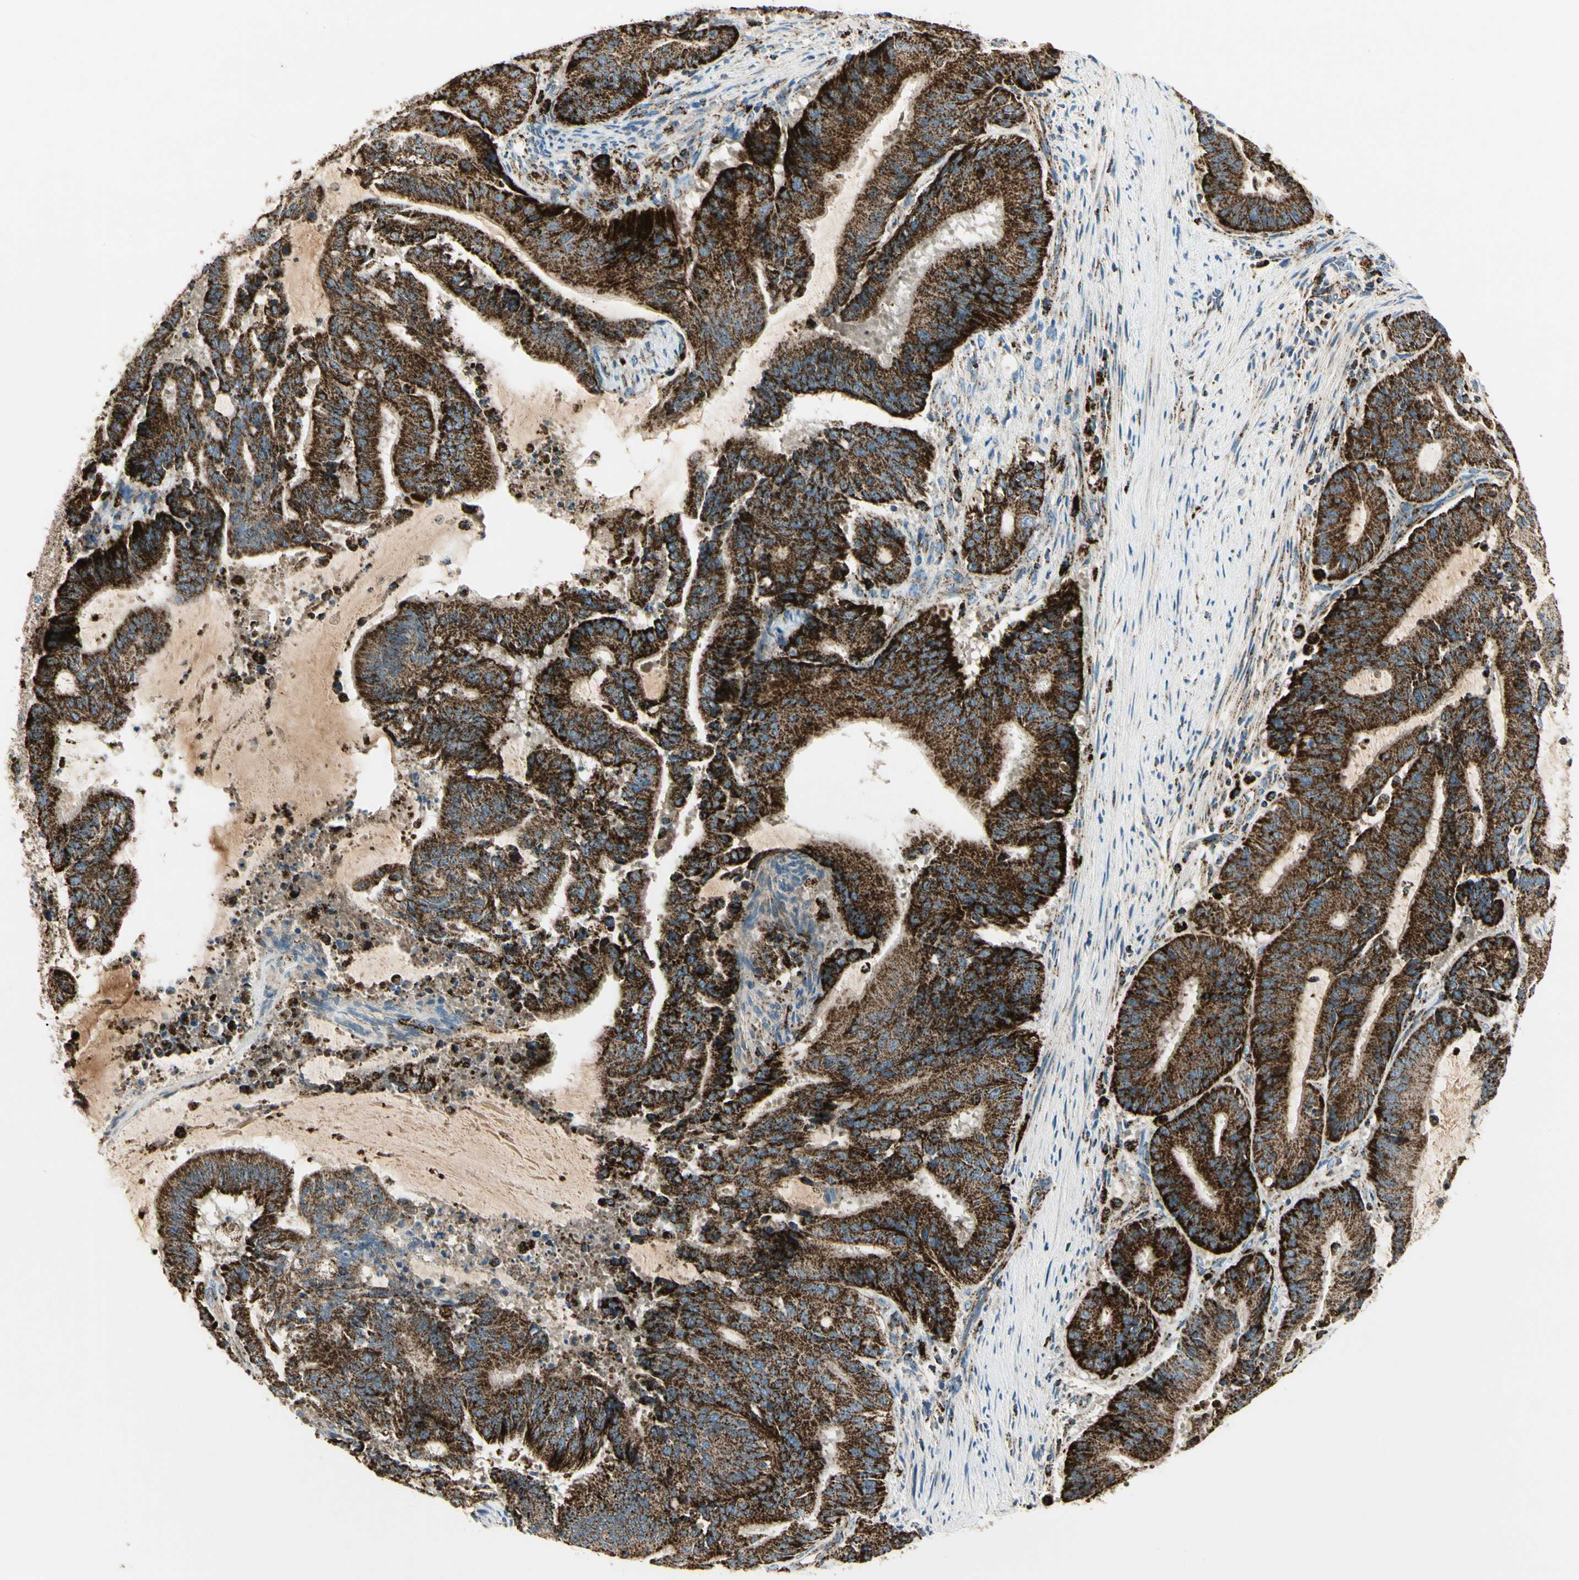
{"staining": {"intensity": "strong", "quantity": ">75%", "location": "cytoplasmic/membranous"}, "tissue": "liver cancer", "cell_type": "Tumor cells", "image_type": "cancer", "snomed": [{"axis": "morphology", "description": "Cholangiocarcinoma"}, {"axis": "topography", "description": "Liver"}], "caption": "Immunohistochemistry (IHC) histopathology image of neoplastic tissue: liver cholangiocarcinoma stained using IHC displays high levels of strong protein expression localized specifically in the cytoplasmic/membranous of tumor cells, appearing as a cytoplasmic/membranous brown color.", "gene": "ME2", "patient": {"sex": "female", "age": 73}}